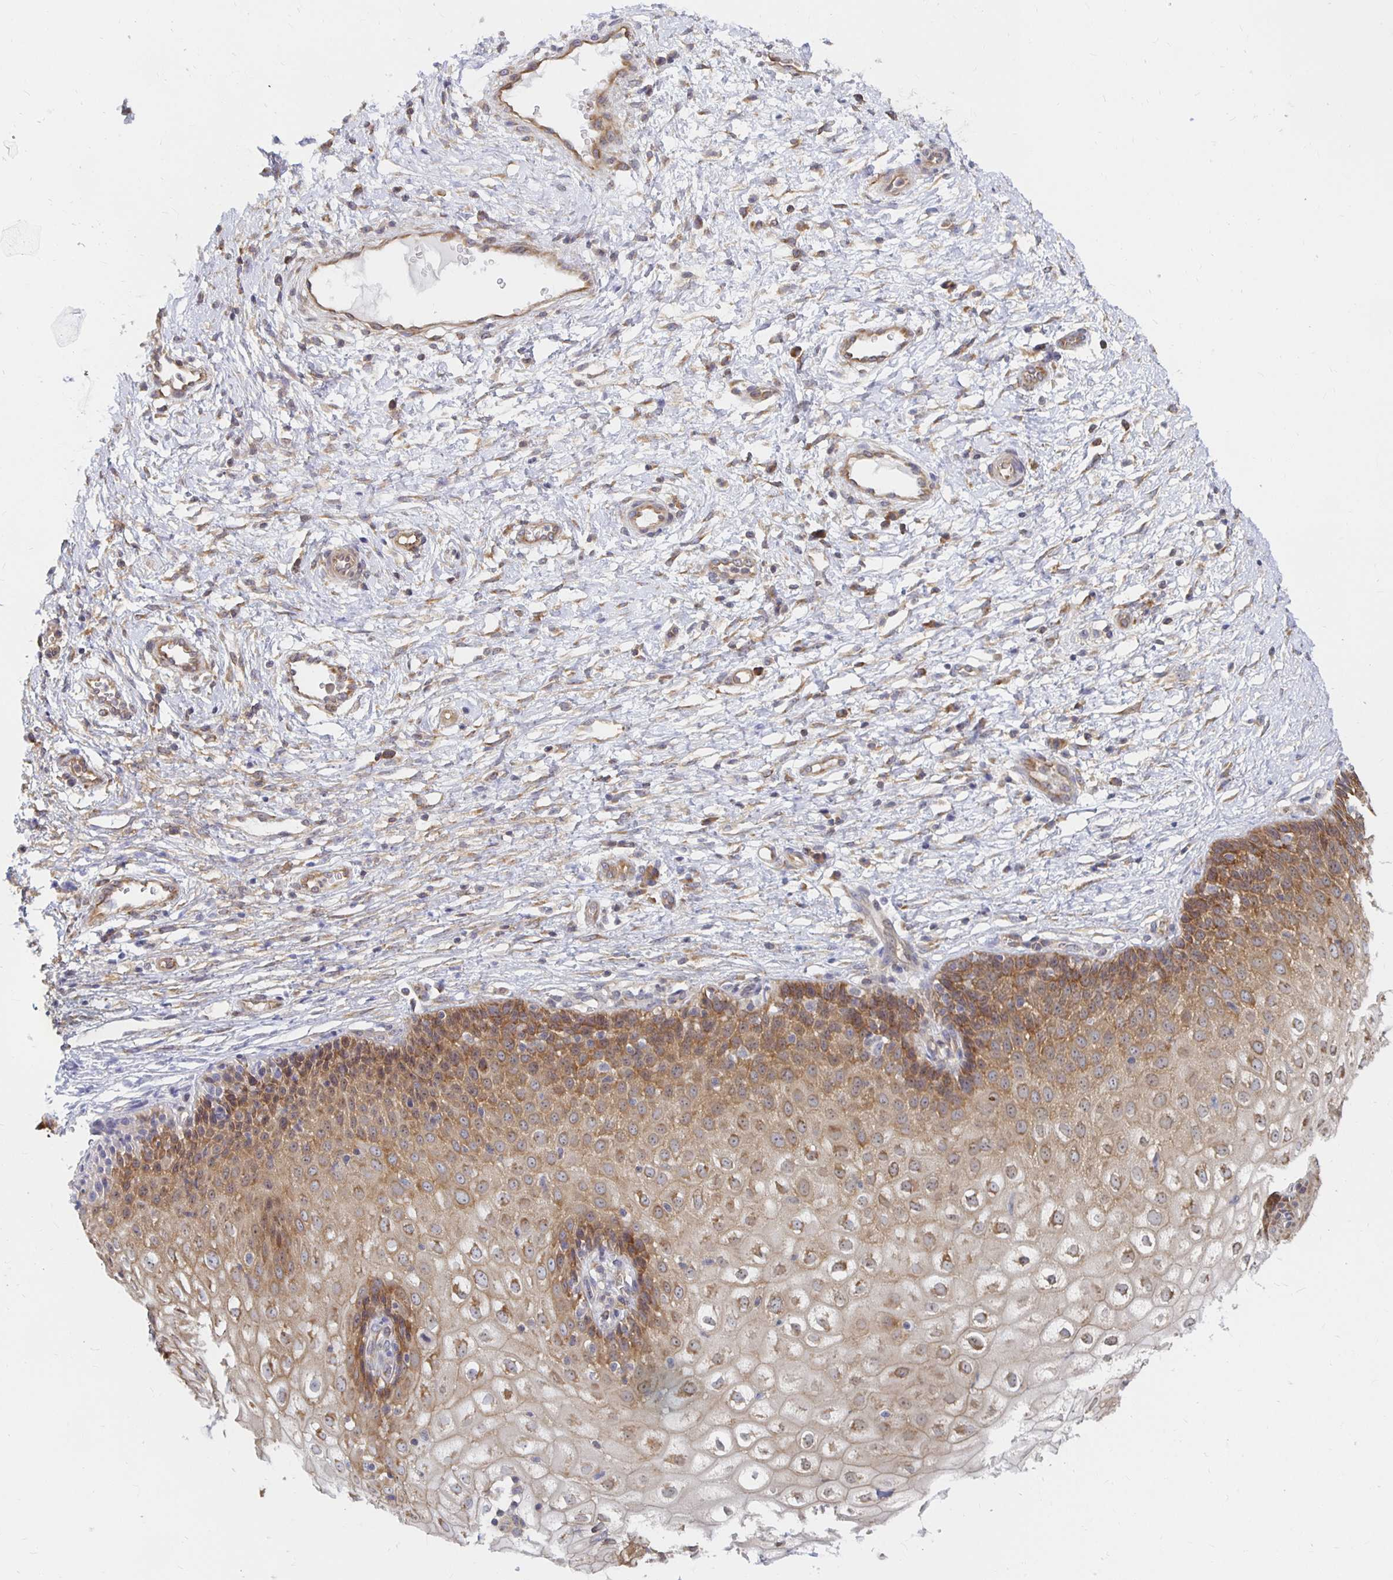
{"staining": {"intensity": "strong", "quantity": ">75%", "location": "cytoplasmic/membranous"}, "tissue": "cervix", "cell_type": "Glandular cells", "image_type": "normal", "snomed": [{"axis": "morphology", "description": "Normal tissue, NOS"}, {"axis": "topography", "description": "Cervix"}], "caption": "A photomicrograph of cervix stained for a protein reveals strong cytoplasmic/membranous brown staining in glandular cells.", "gene": "PDAP1", "patient": {"sex": "female", "age": 36}}